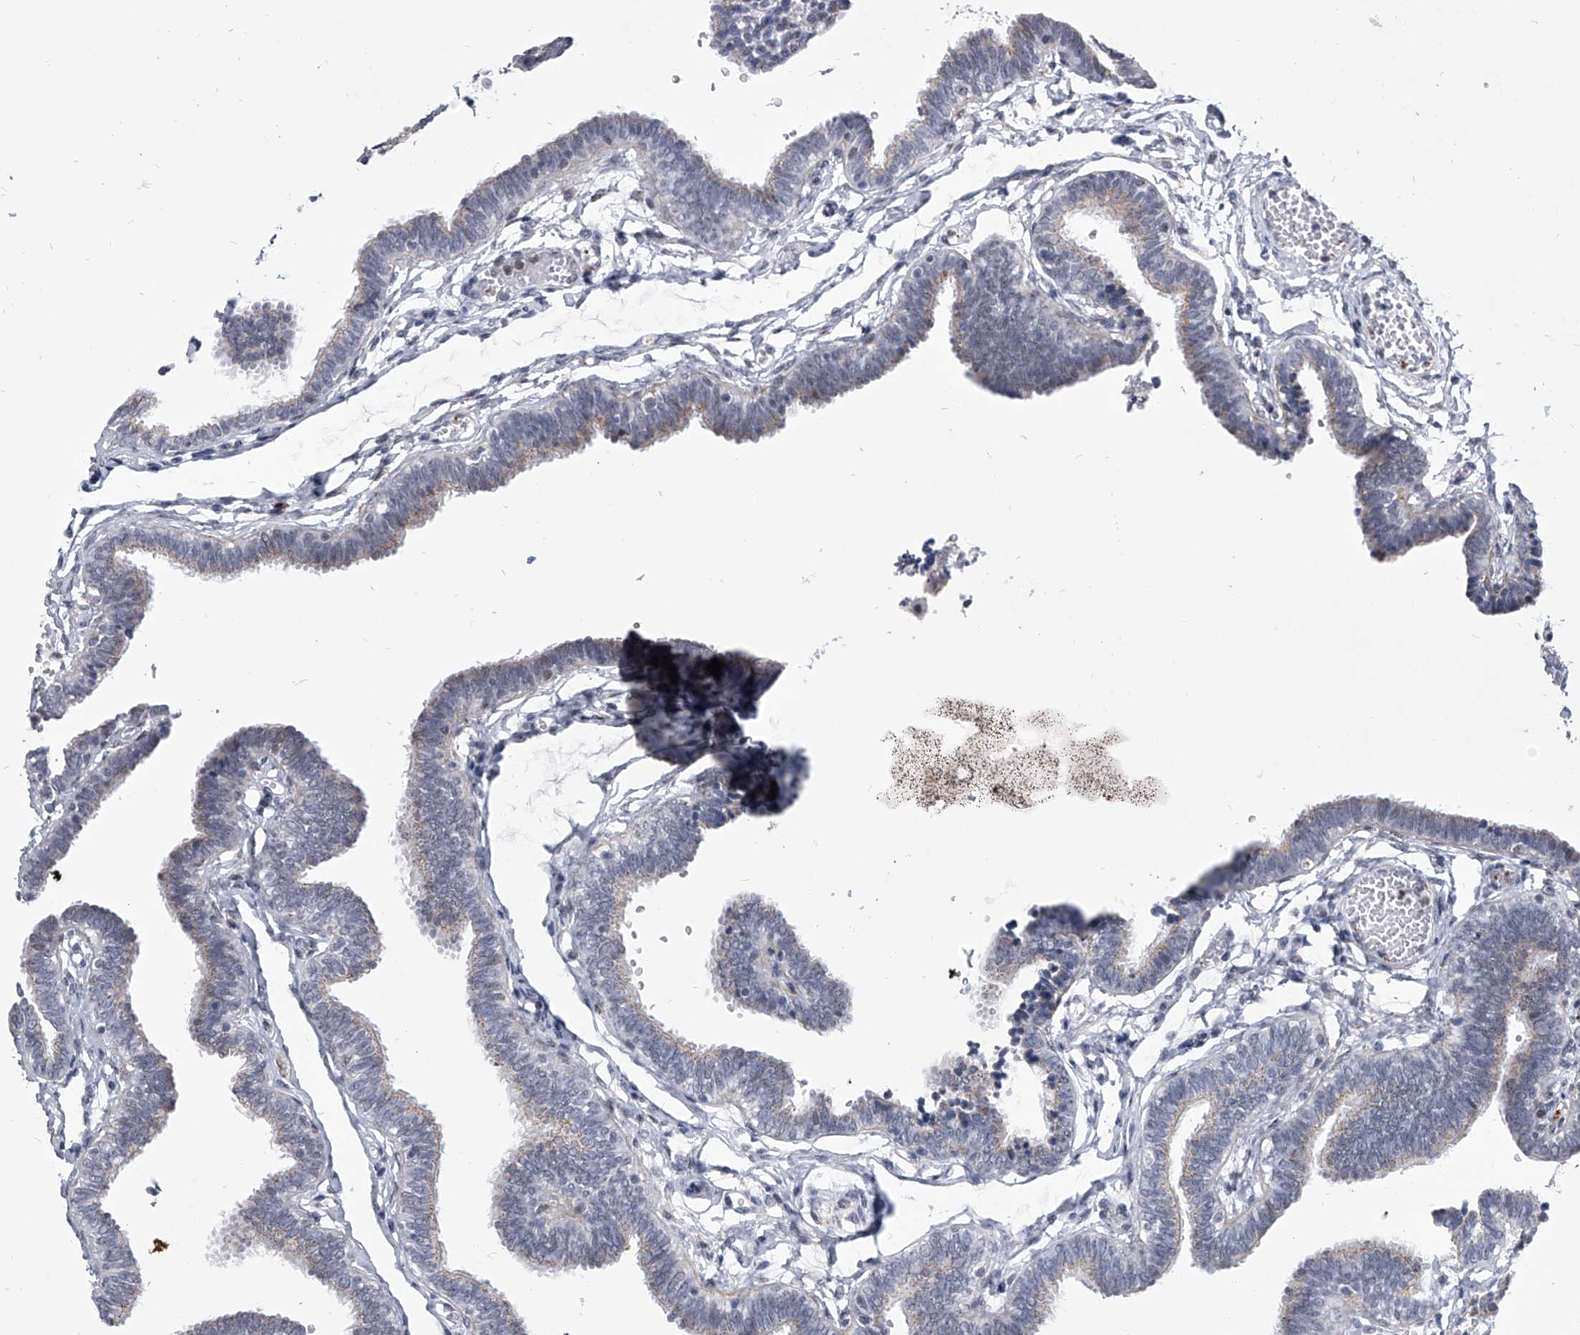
{"staining": {"intensity": "moderate", "quantity": "25%-75%", "location": "cytoplasmic/membranous"}, "tissue": "fallopian tube", "cell_type": "Glandular cells", "image_type": "normal", "snomed": [{"axis": "morphology", "description": "Normal tissue, NOS"}, {"axis": "topography", "description": "Fallopian tube"}, {"axis": "topography", "description": "Ovary"}], "caption": "DAB immunohistochemical staining of unremarkable fallopian tube reveals moderate cytoplasmic/membranous protein expression in about 25%-75% of glandular cells. The protein of interest is shown in brown color, while the nuclei are stained blue.", "gene": "EVA1C", "patient": {"sex": "female", "age": 23}}